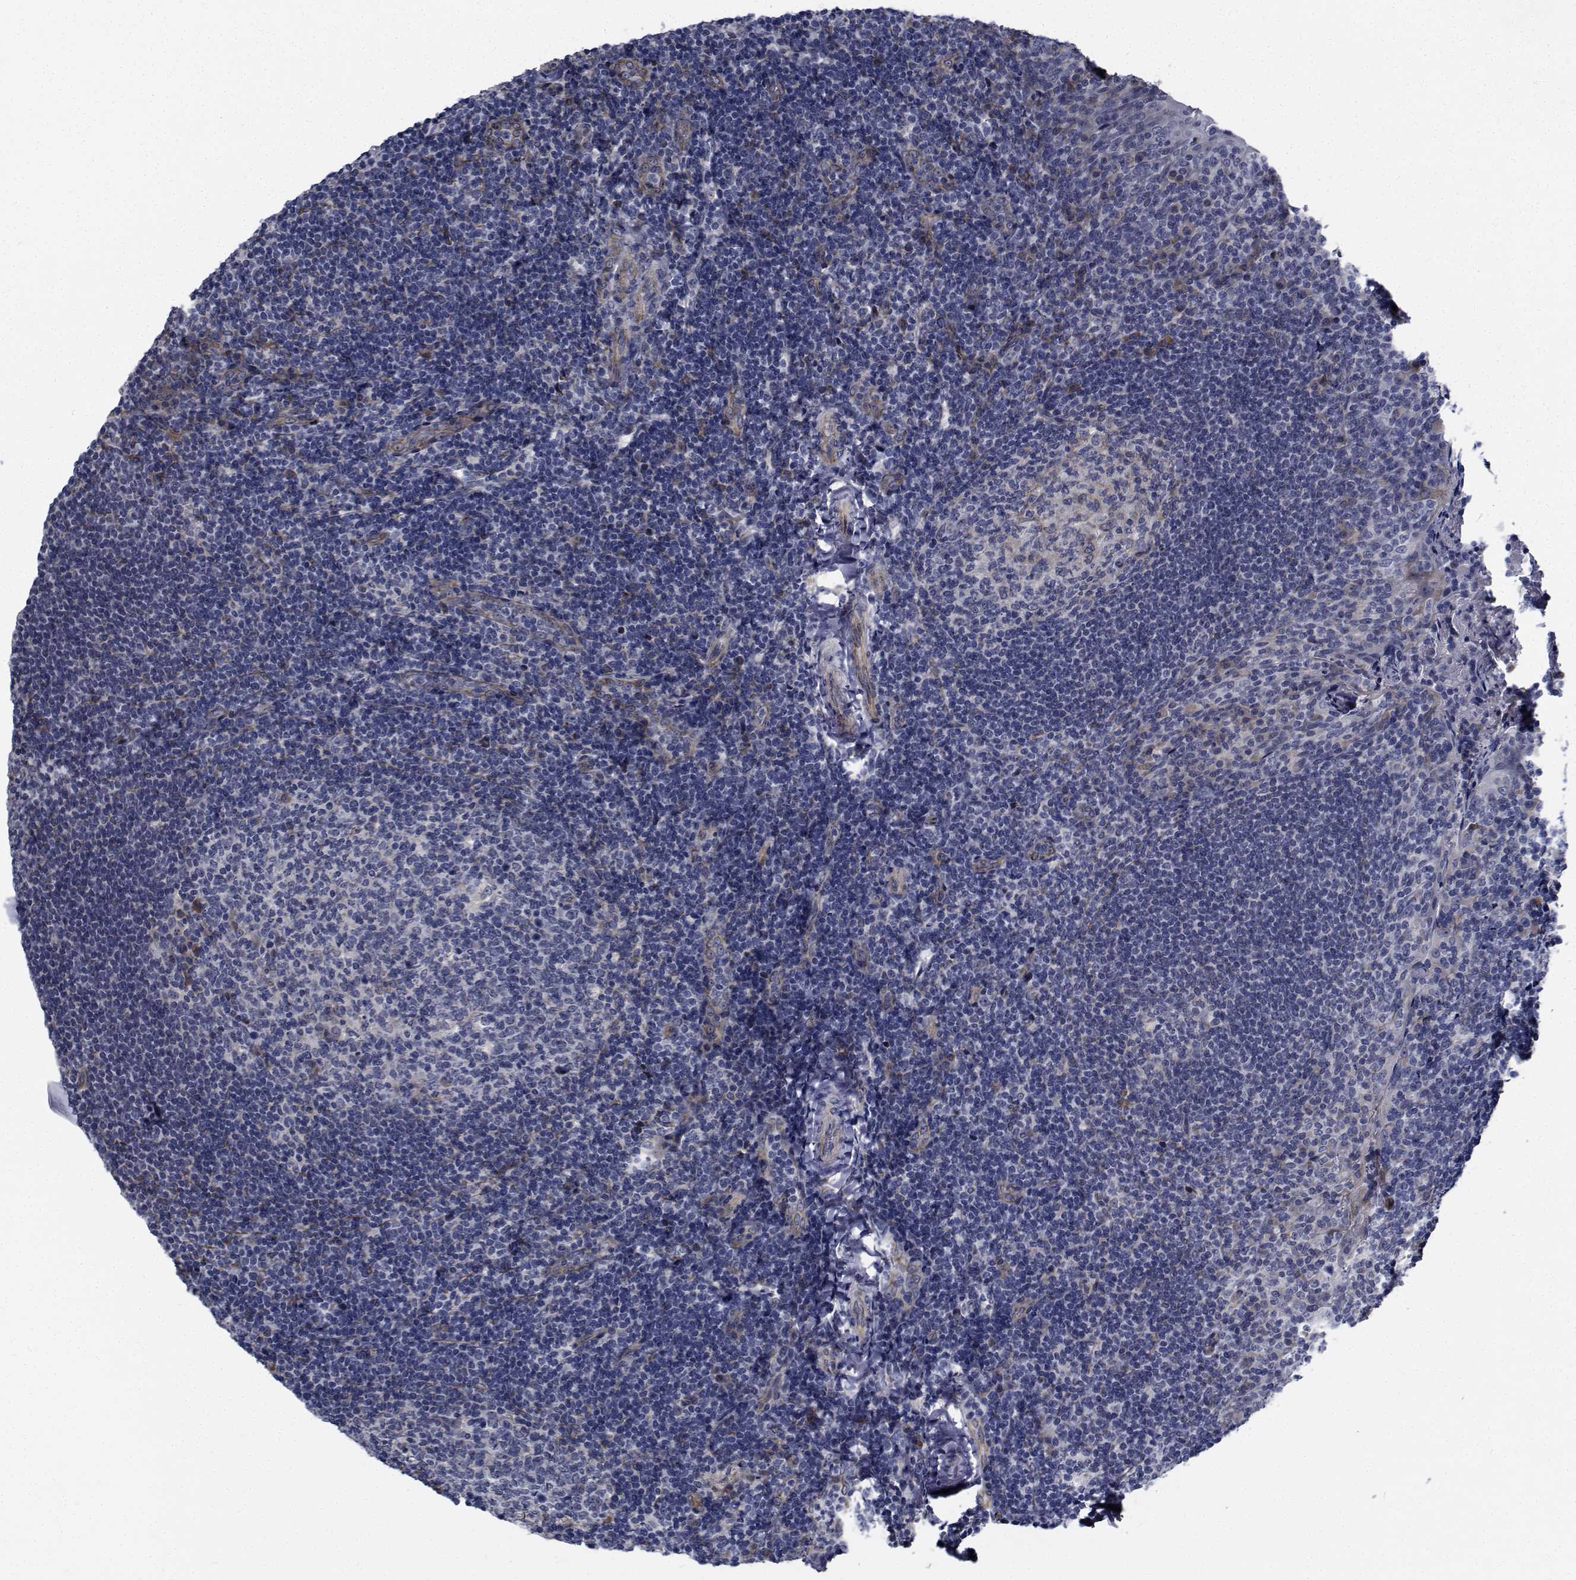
{"staining": {"intensity": "negative", "quantity": "none", "location": "none"}, "tissue": "tonsil", "cell_type": "Germinal center cells", "image_type": "normal", "snomed": [{"axis": "morphology", "description": "Normal tissue, NOS"}, {"axis": "topography", "description": "Tonsil"}], "caption": "Protein analysis of unremarkable tonsil reveals no significant staining in germinal center cells. The staining was performed using DAB (3,3'-diaminobenzidine) to visualize the protein expression in brown, while the nuclei were stained in blue with hematoxylin (Magnification: 20x).", "gene": "TTBK1", "patient": {"sex": "female", "age": 10}}